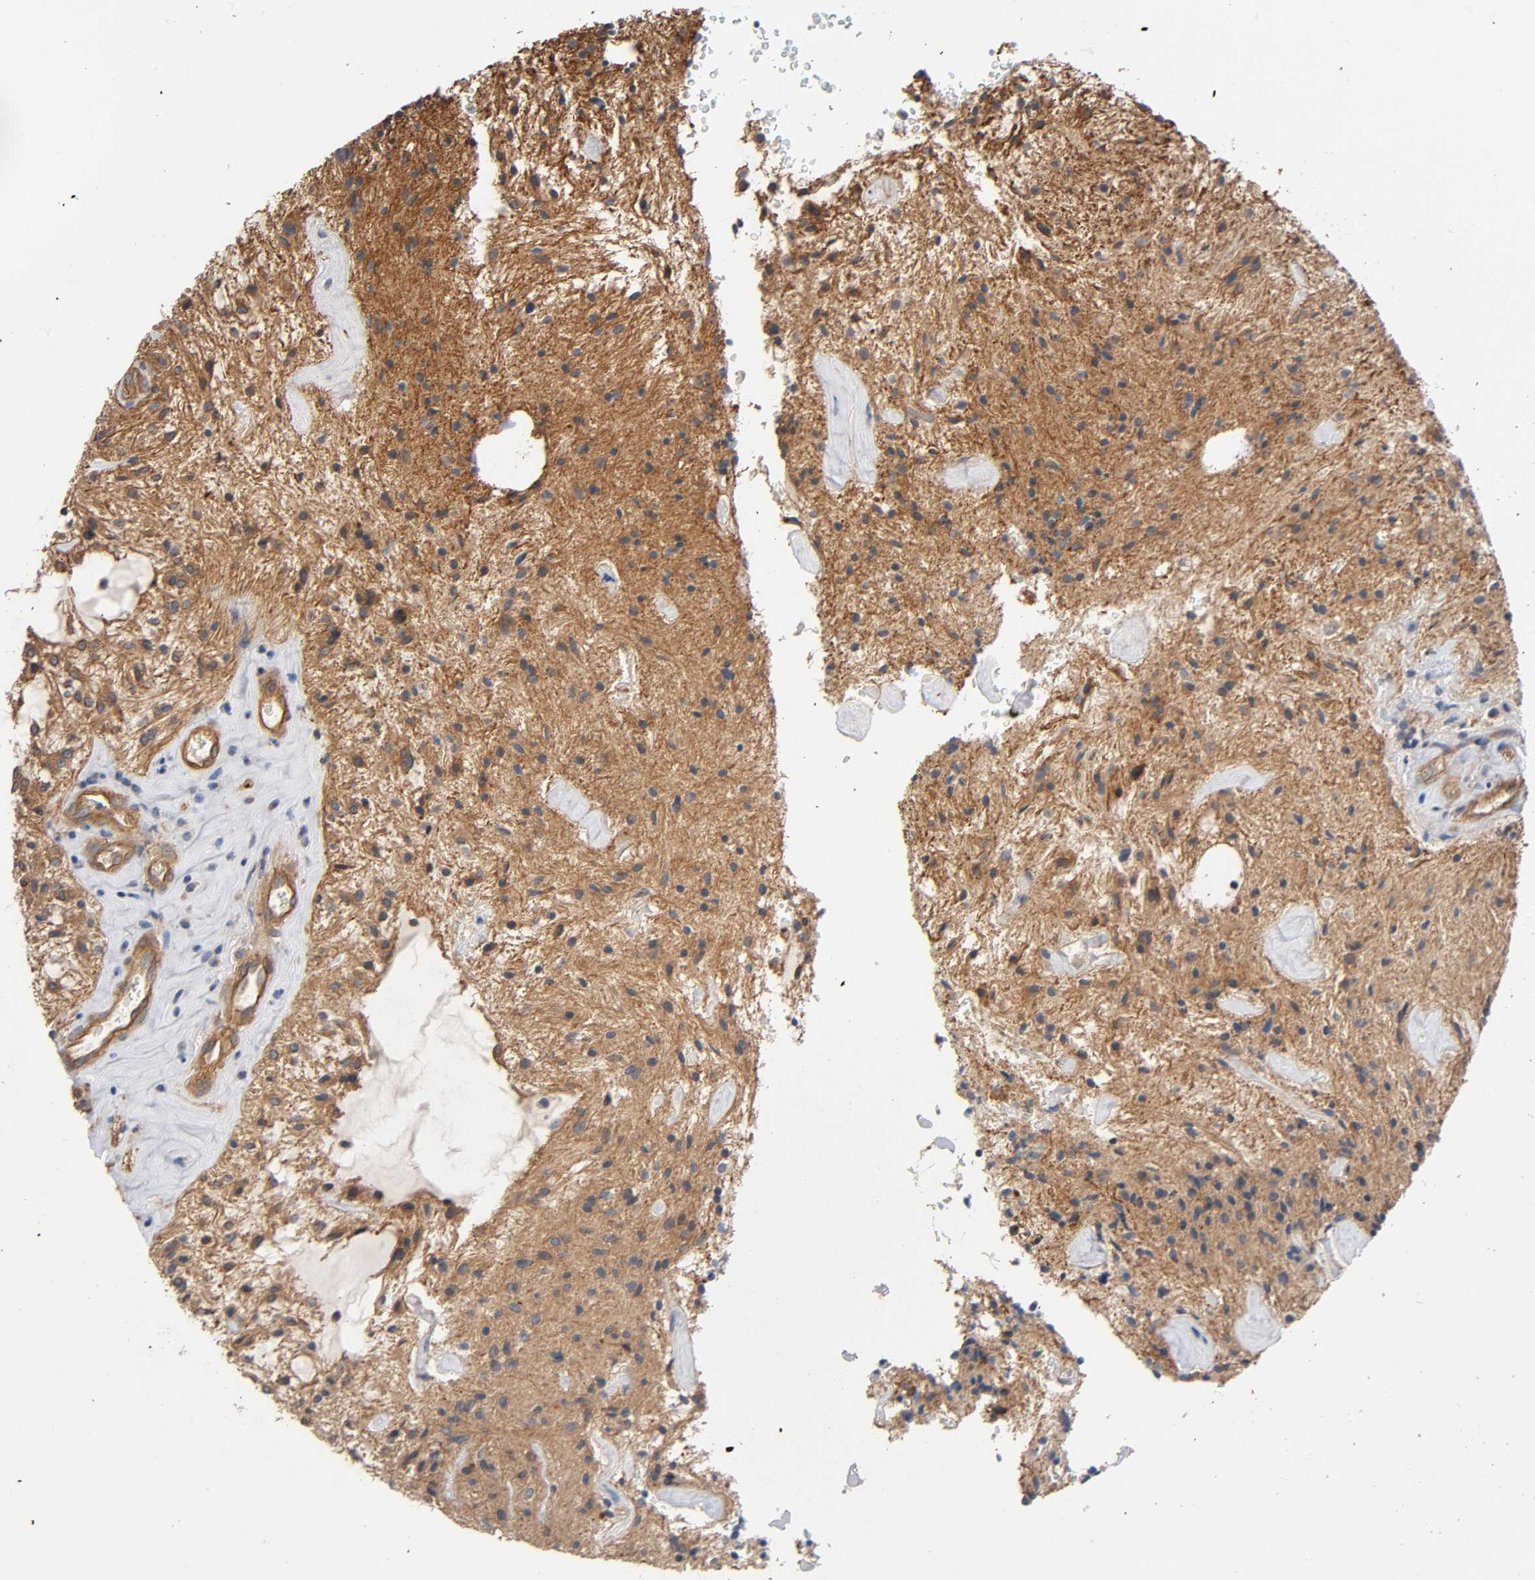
{"staining": {"intensity": "moderate", "quantity": ">75%", "location": "cytoplasmic/membranous"}, "tissue": "glioma", "cell_type": "Tumor cells", "image_type": "cancer", "snomed": [{"axis": "morphology", "description": "Glioma, malignant, NOS"}, {"axis": "topography", "description": "Cerebellum"}], "caption": "Immunohistochemical staining of glioma displays moderate cytoplasmic/membranous protein positivity in approximately >75% of tumor cells. The staining is performed using DAB brown chromogen to label protein expression. The nuclei are counter-stained blue using hematoxylin.", "gene": "MARS1", "patient": {"sex": "female", "age": 10}}